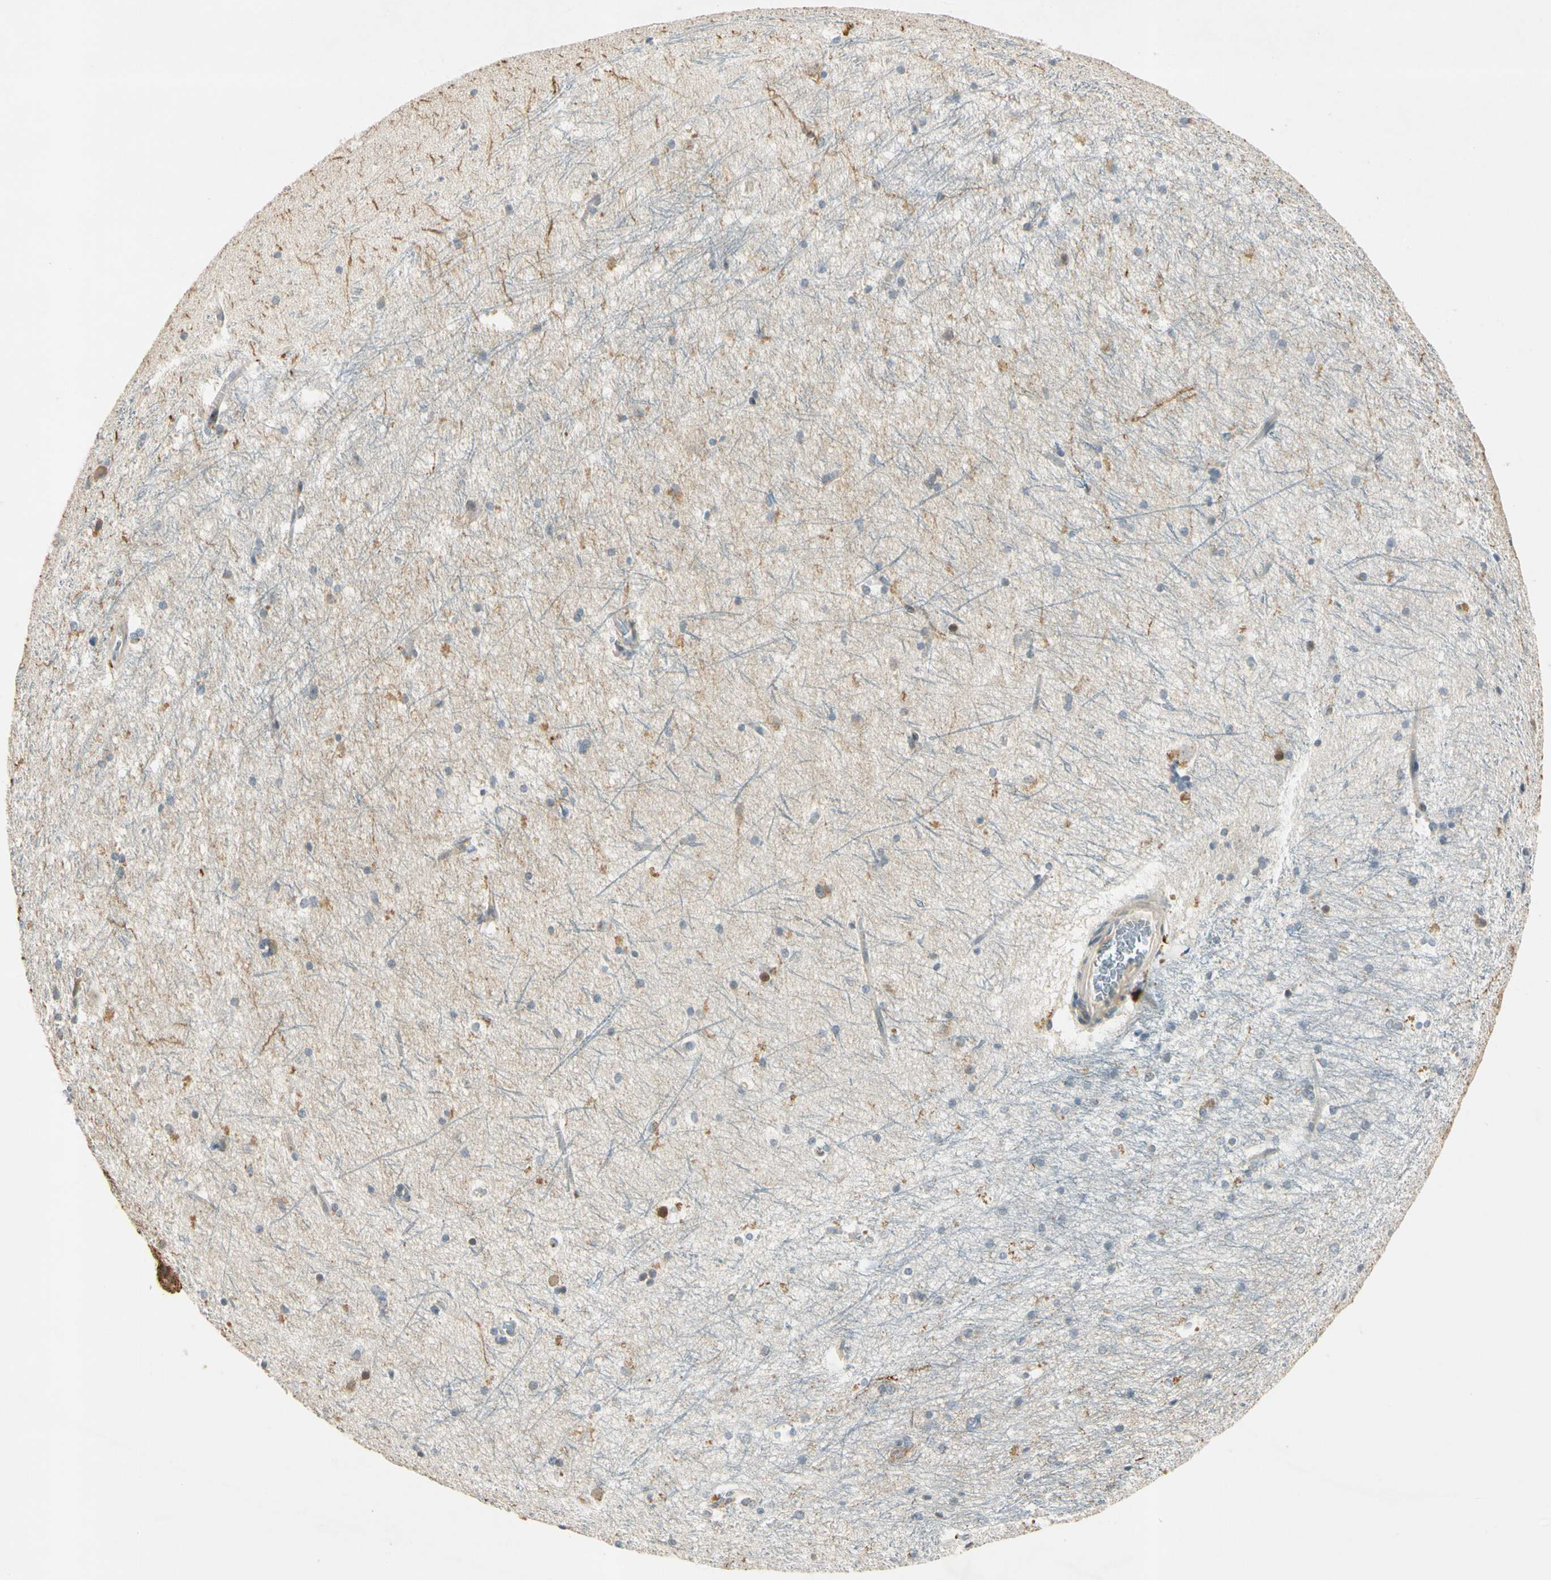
{"staining": {"intensity": "negative", "quantity": "none", "location": "none"}, "tissue": "hippocampus", "cell_type": "Glial cells", "image_type": "normal", "snomed": [{"axis": "morphology", "description": "Normal tissue, NOS"}, {"axis": "topography", "description": "Hippocampus"}], "caption": "Hippocampus stained for a protein using IHC exhibits no staining glial cells.", "gene": "RPS6KB2", "patient": {"sex": "female", "age": 19}}